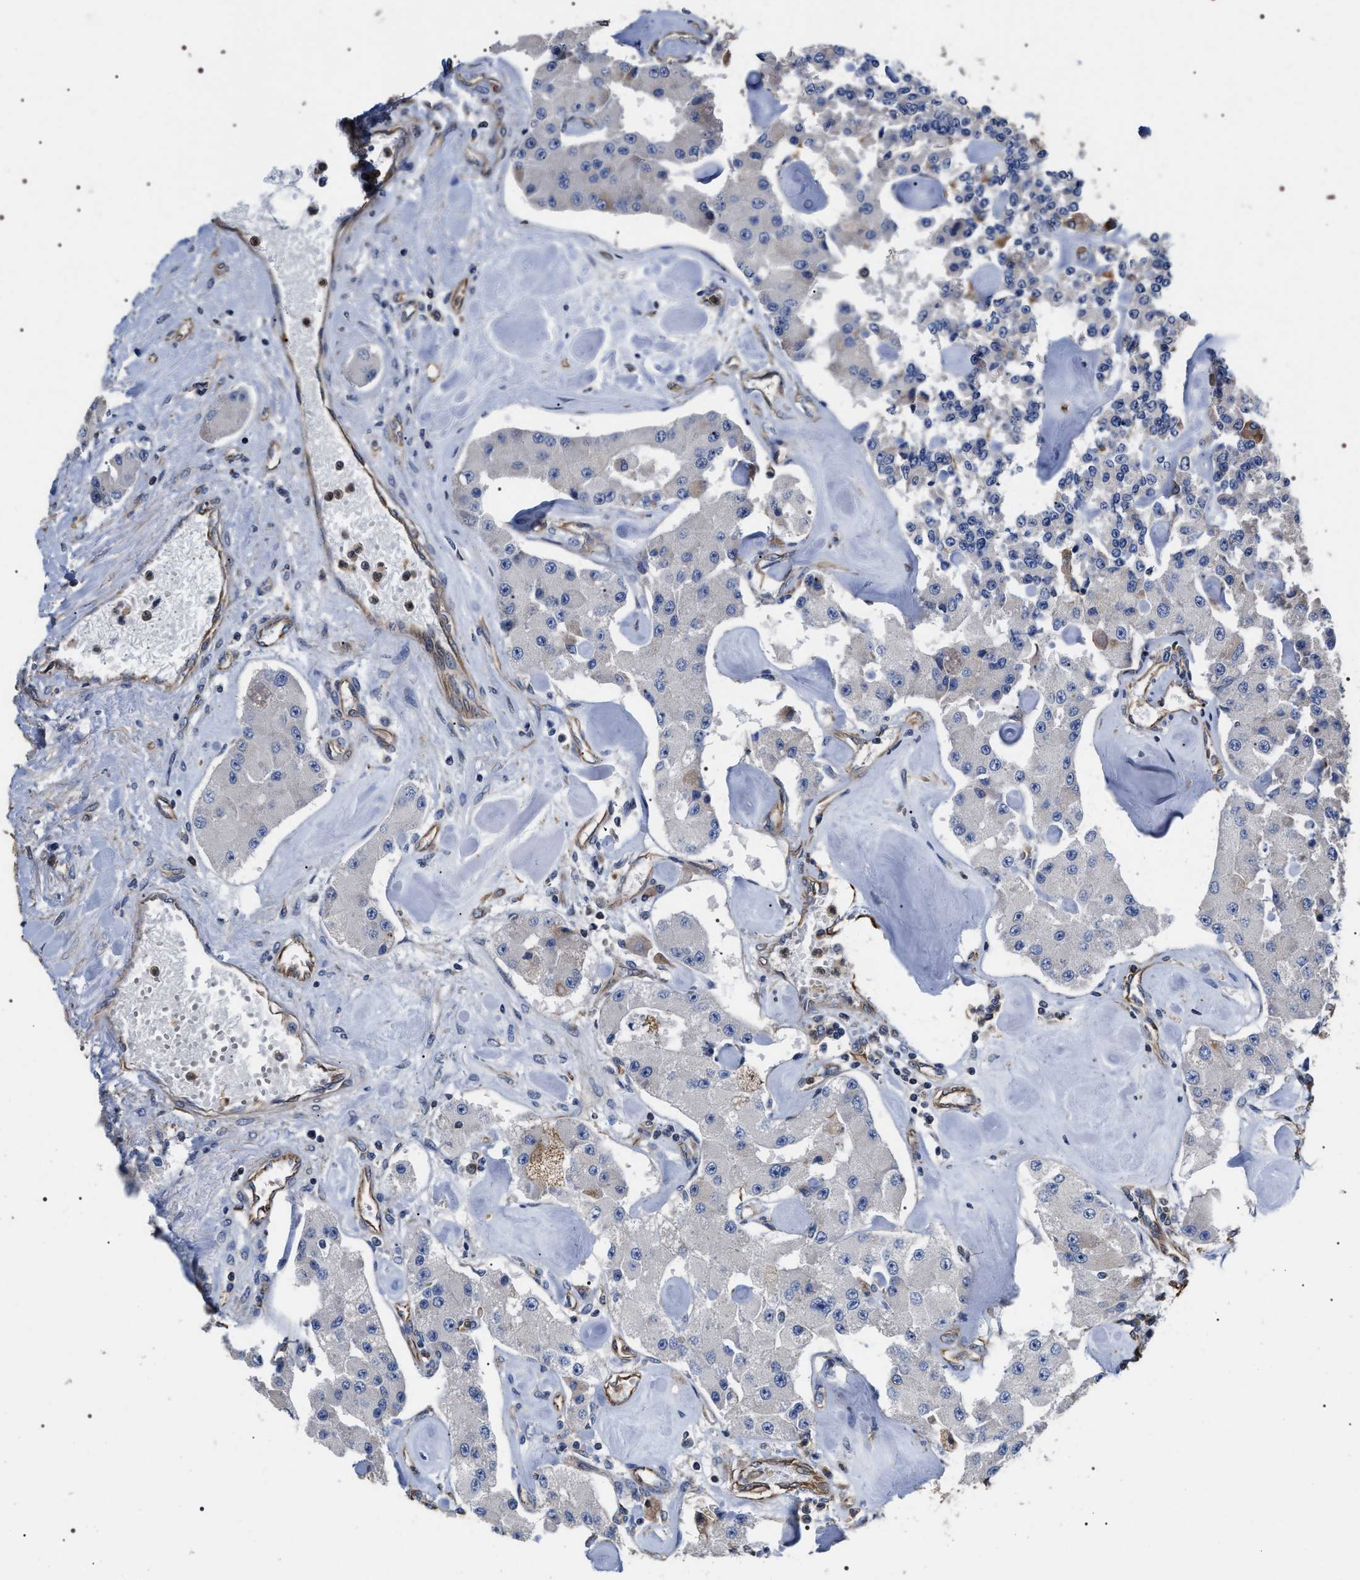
{"staining": {"intensity": "negative", "quantity": "none", "location": "none"}, "tissue": "carcinoid", "cell_type": "Tumor cells", "image_type": "cancer", "snomed": [{"axis": "morphology", "description": "Carcinoid, malignant, NOS"}, {"axis": "topography", "description": "Pancreas"}], "caption": "Immunohistochemistry (IHC) of carcinoid displays no expression in tumor cells.", "gene": "TSPAN33", "patient": {"sex": "male", "age": 41}}